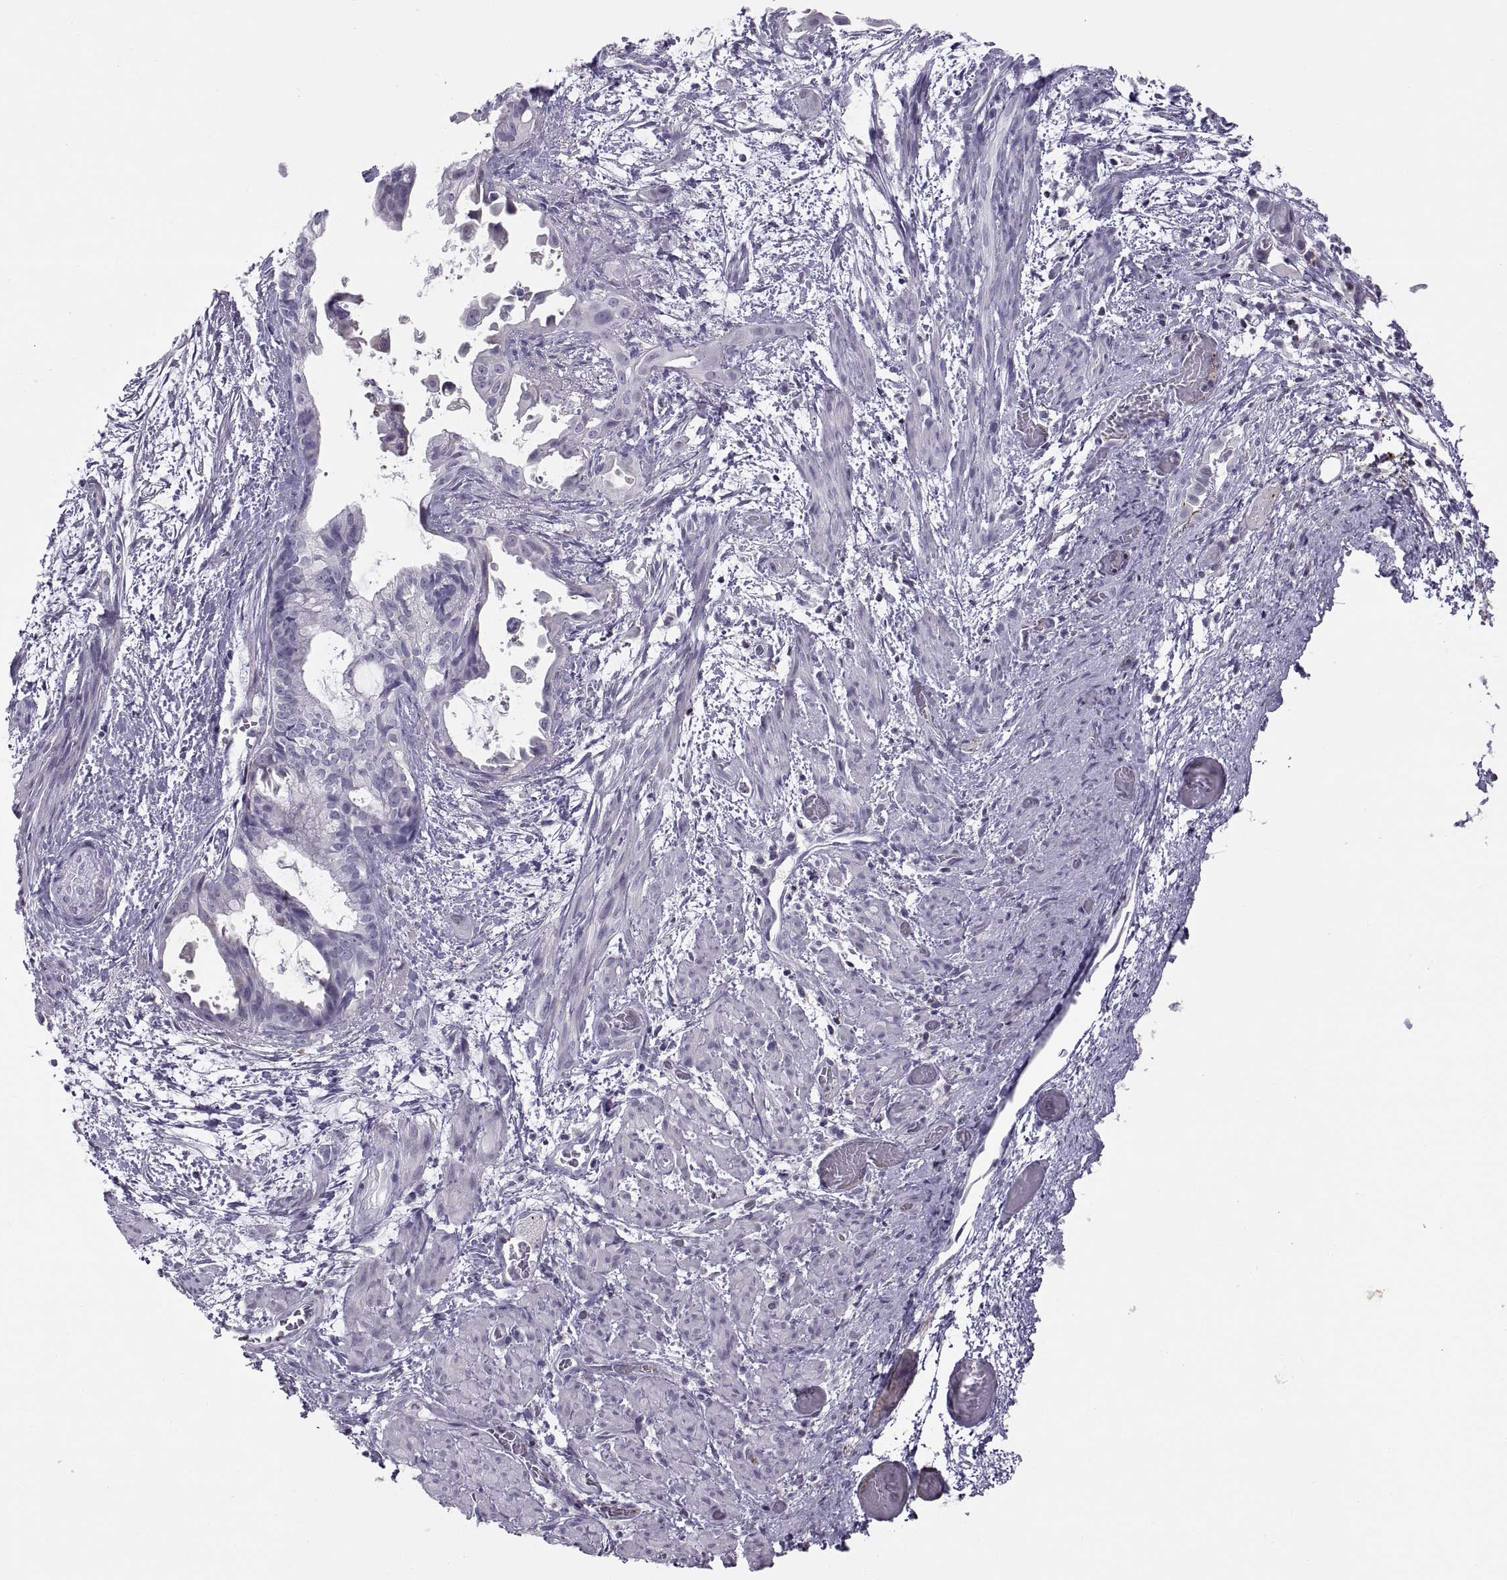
{"staining": {"intensity": "negative", "quantity": "none", "location": "none"}, "tissue": "endometrial cancer", "cell_type": "Tumor cells", "image_type": "cancer", "snomed": [{"axis": "morphology", "description": "Adenocarcinoma, NOS"}, {"axis": "topography", "description": "Endometrium"}], "caption": "High power microscopy image of an immunohistochemistry image of adenocarcinoma (endometrial), revealing no significant expression in tumor cells. (DAB immunohistochemistry (IHC) with hematoxylin counter stain).", "gene": "TTC21A", "patient": {"sex": "female", "age": 86}}